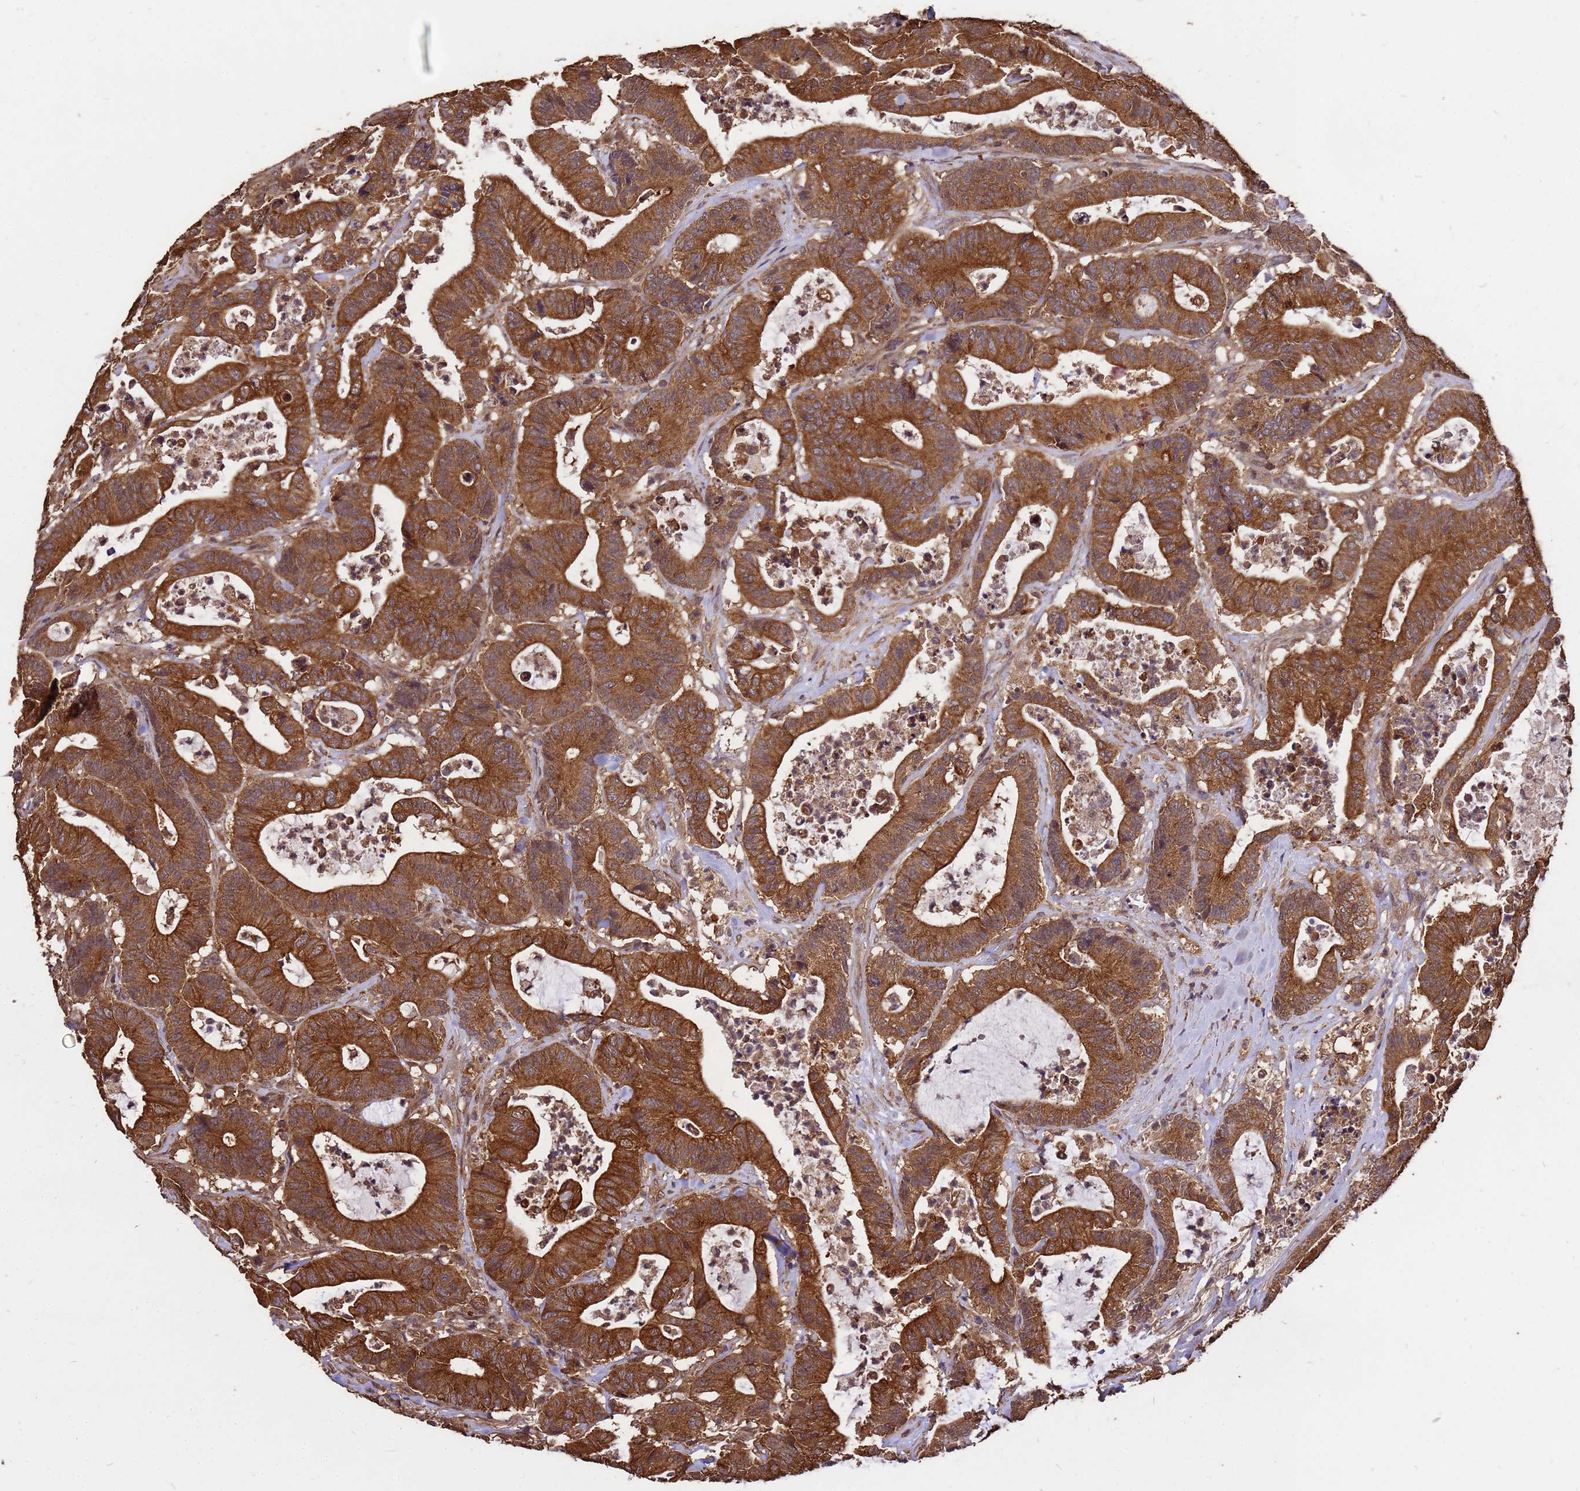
{"staining": {"intensity": "strong", "quantity": ">75%", "location": "cytoplasmic/membranous"}, "tissue": "colorectal cancer", "cell_type": "Tumor cells", "image_type": "cancer", "snomed": [{"axis": "morphology", "description": "Adenocarcinoma, NOS"}, {"axis": "topography", "description": "Colon"}], "caption": "High-power microscopy captured an IHC image of adenocarcinoma (colorectal), revealing strong cytoplasmic/membranous expression in approximately >75% of tumor cells. Nuclei are stained in blue.", "gene": "ZNF618", "patient": {"sex": "female", "age": 84}}